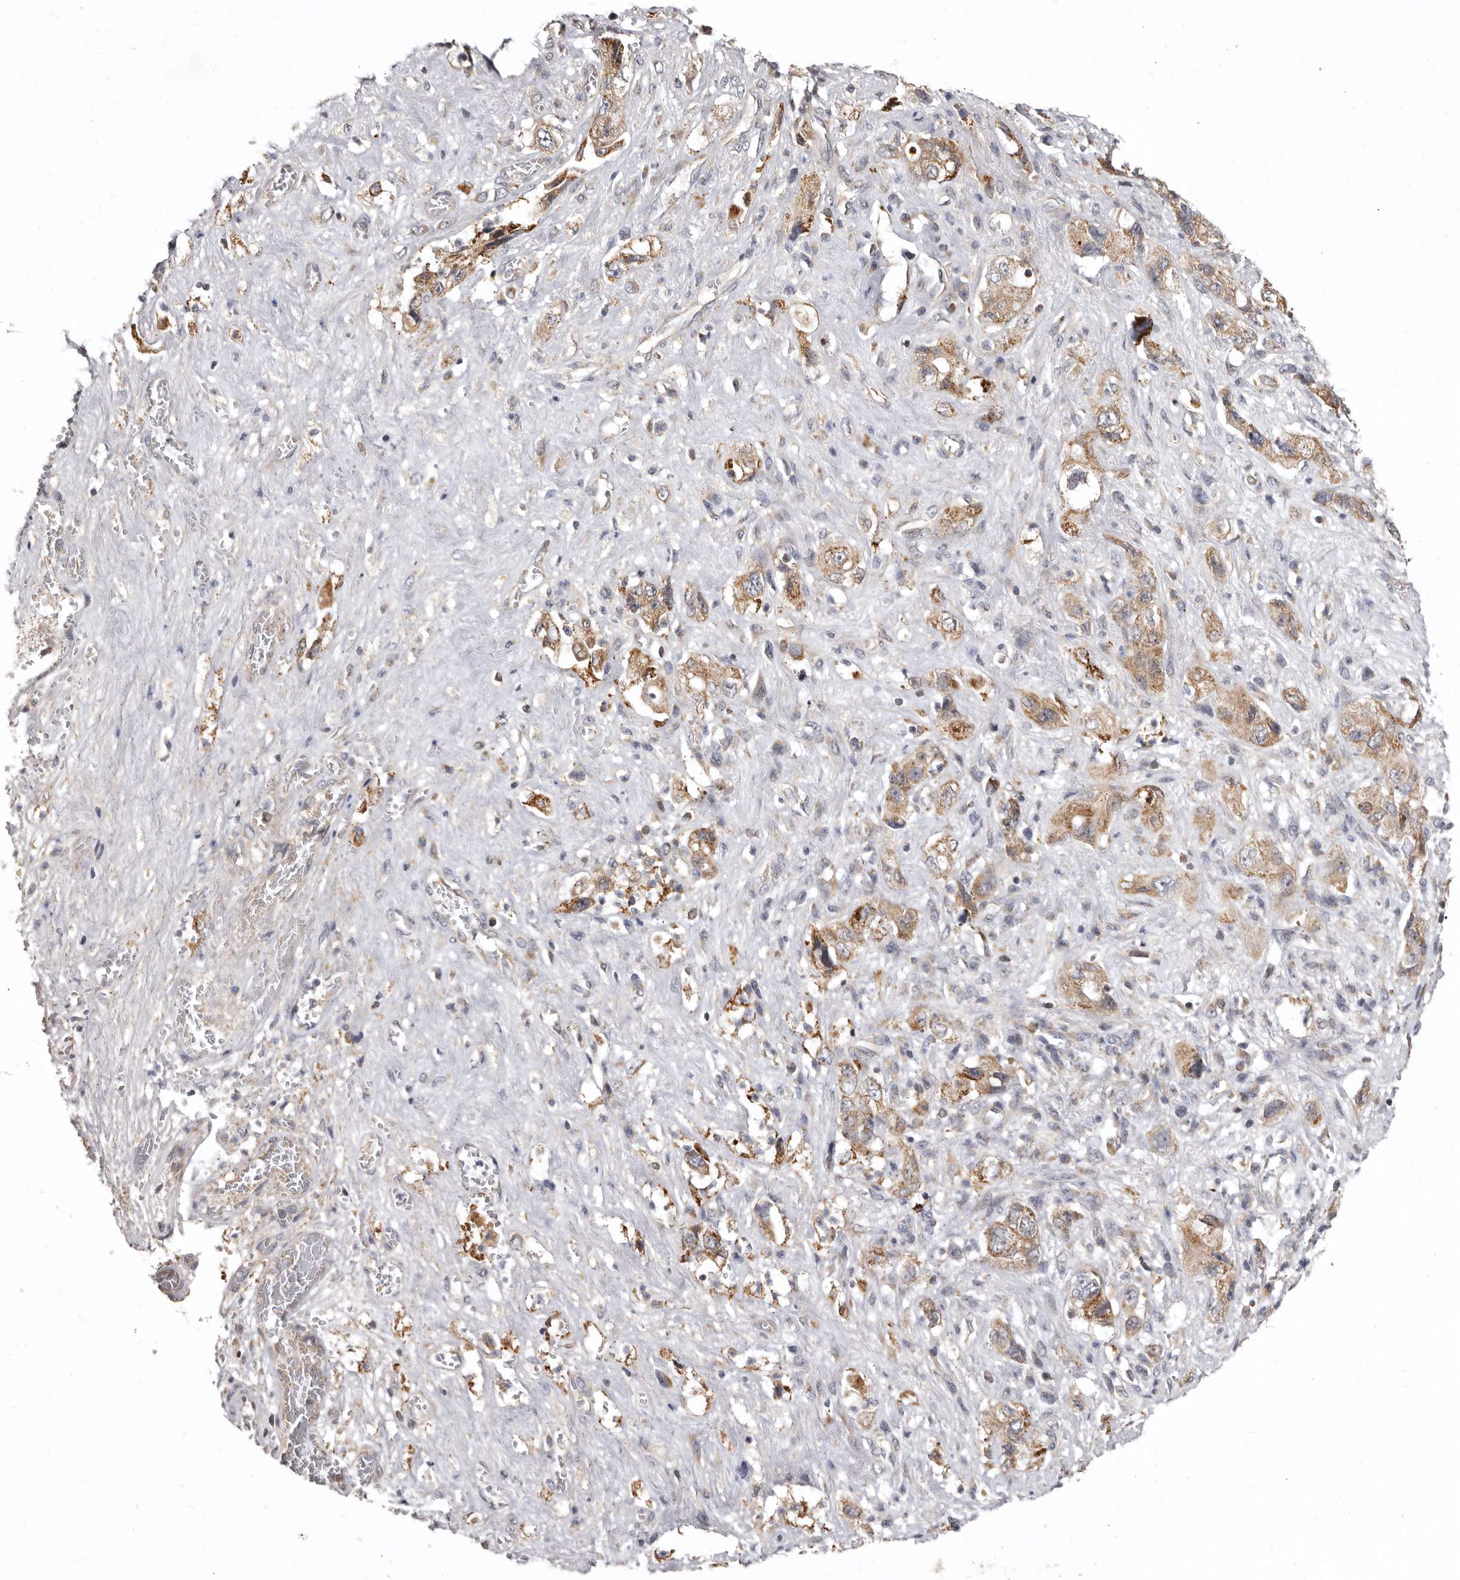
{"staining": {"intensity": "moderate", "quantity": ">75%", "location": "cytoplasmic/membranous"}, "tissue": "pancreatic cancer", "cell_type": "Tumor cells", "image_type": "cancer", "snomed": [{"axis": "morphology", "description": "Adenocarcinoma, NOS"}, {"axis": "topography", "description": "Pancreas"}], "caption": "High-magnification brightfield microscopy of pancreatic cancer stained with DAB (3,3'-diaminobenzidine) (brown) and counterstained with hematoxylin (blue). tumor cells exhibit moderate cytoplasmic/membranous expression is seen in approximately>75% of cells.", "gene": "SMC4", "patient": {"sex": "female", "age": 73}}